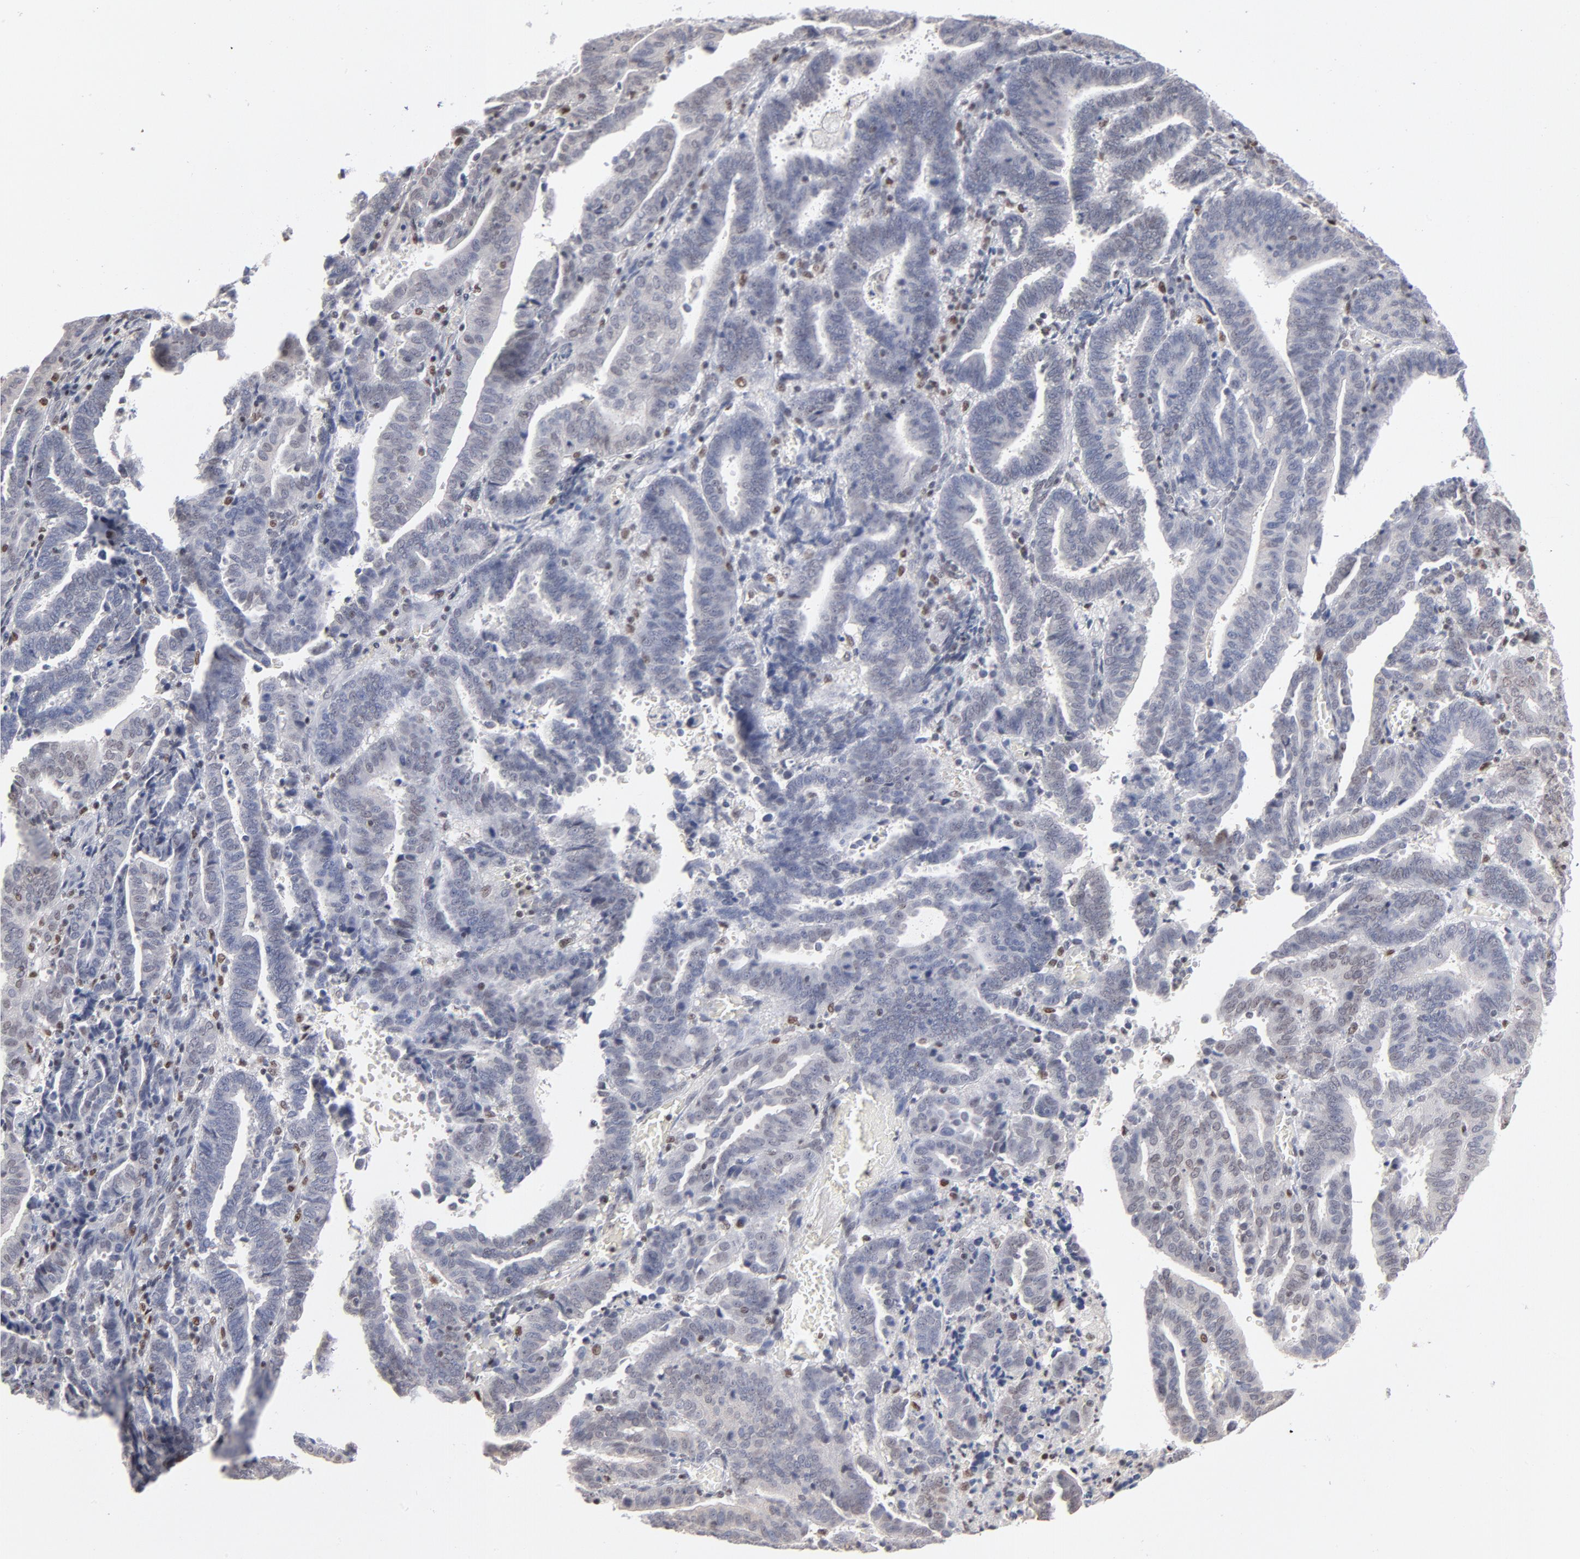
{"staining": {"intensity": "negative", "quantity": "none", "location": "none"}, "tissue": "endometrial cancer", "cell_type": "Tumor cells", "image_type": "cancer", "snomed": [{"axis": "morphology", "description": "Adenocarcinoma, NOS"}, {"axis": "topography", "description": "Uterus"}], "caption": "The micrograph shows no significant expression in tumor cells of endometrial cancer.", "gene": "MAX", "patient": {"sex": "female", "age": 83}}